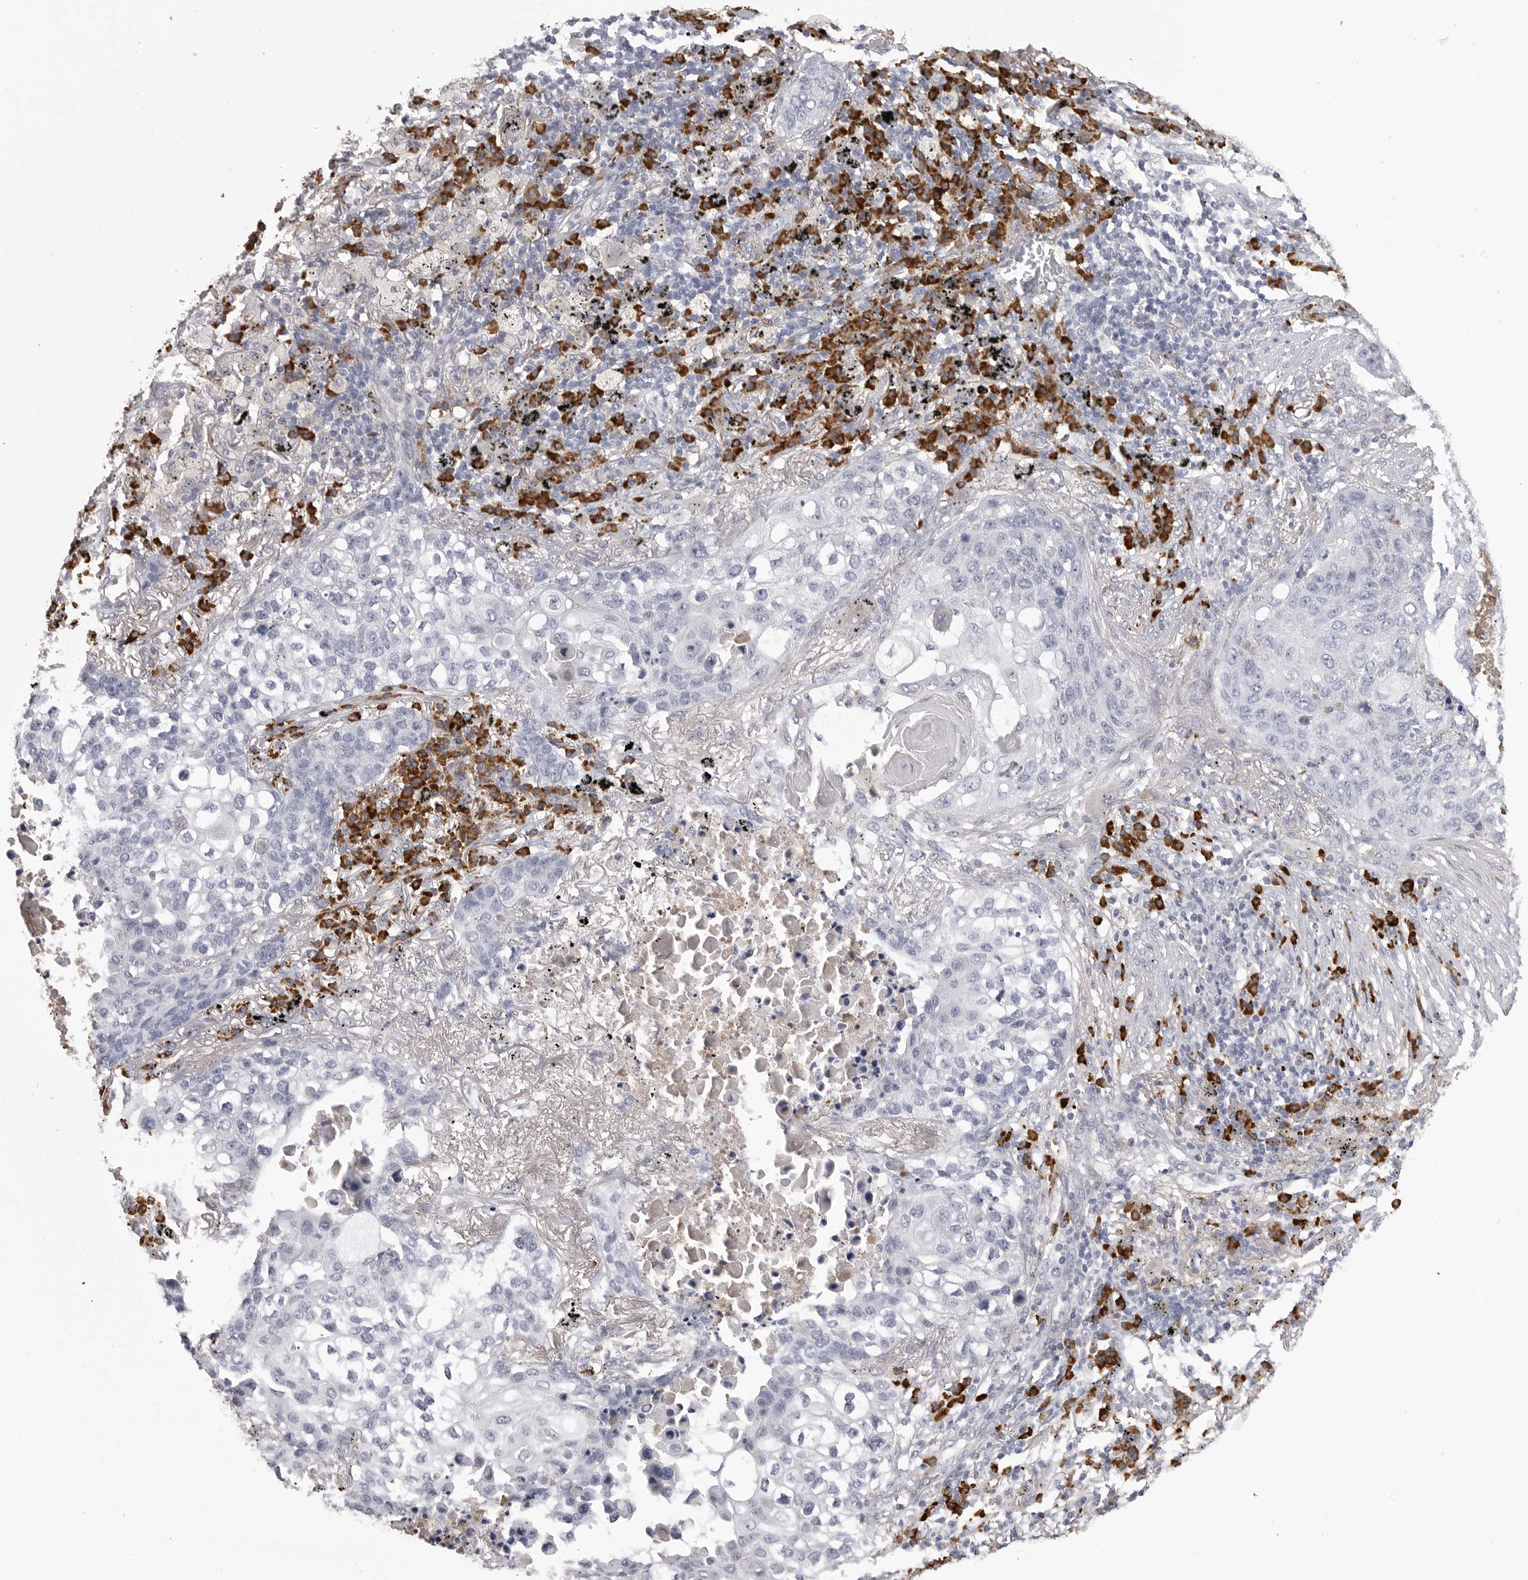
{"staining": {"intensity": "negative", "quantity": "none", "location": "none"}, "tissue": "lung cancer", "cell_type": "Tumor cells", "image_type": "cancer", "snomed": [{"axis": "morphology", "description": "Squamous cell carcinoma, NOS"}, {"axis": "topography", "description": "Lung"}], "caption": "IHC photomicrograph of squamous cell carcinoma (lung) stained for a protein (brown), which exhibits no expression in tumor cells. The staining was performed using DAB to visualize the protein expression in brown, while the nuclei were stained in blue with hematoxylin (Magnification: 20x).", "gene": "FKBP2", "patient": {"sex": "female", "age": 63}}